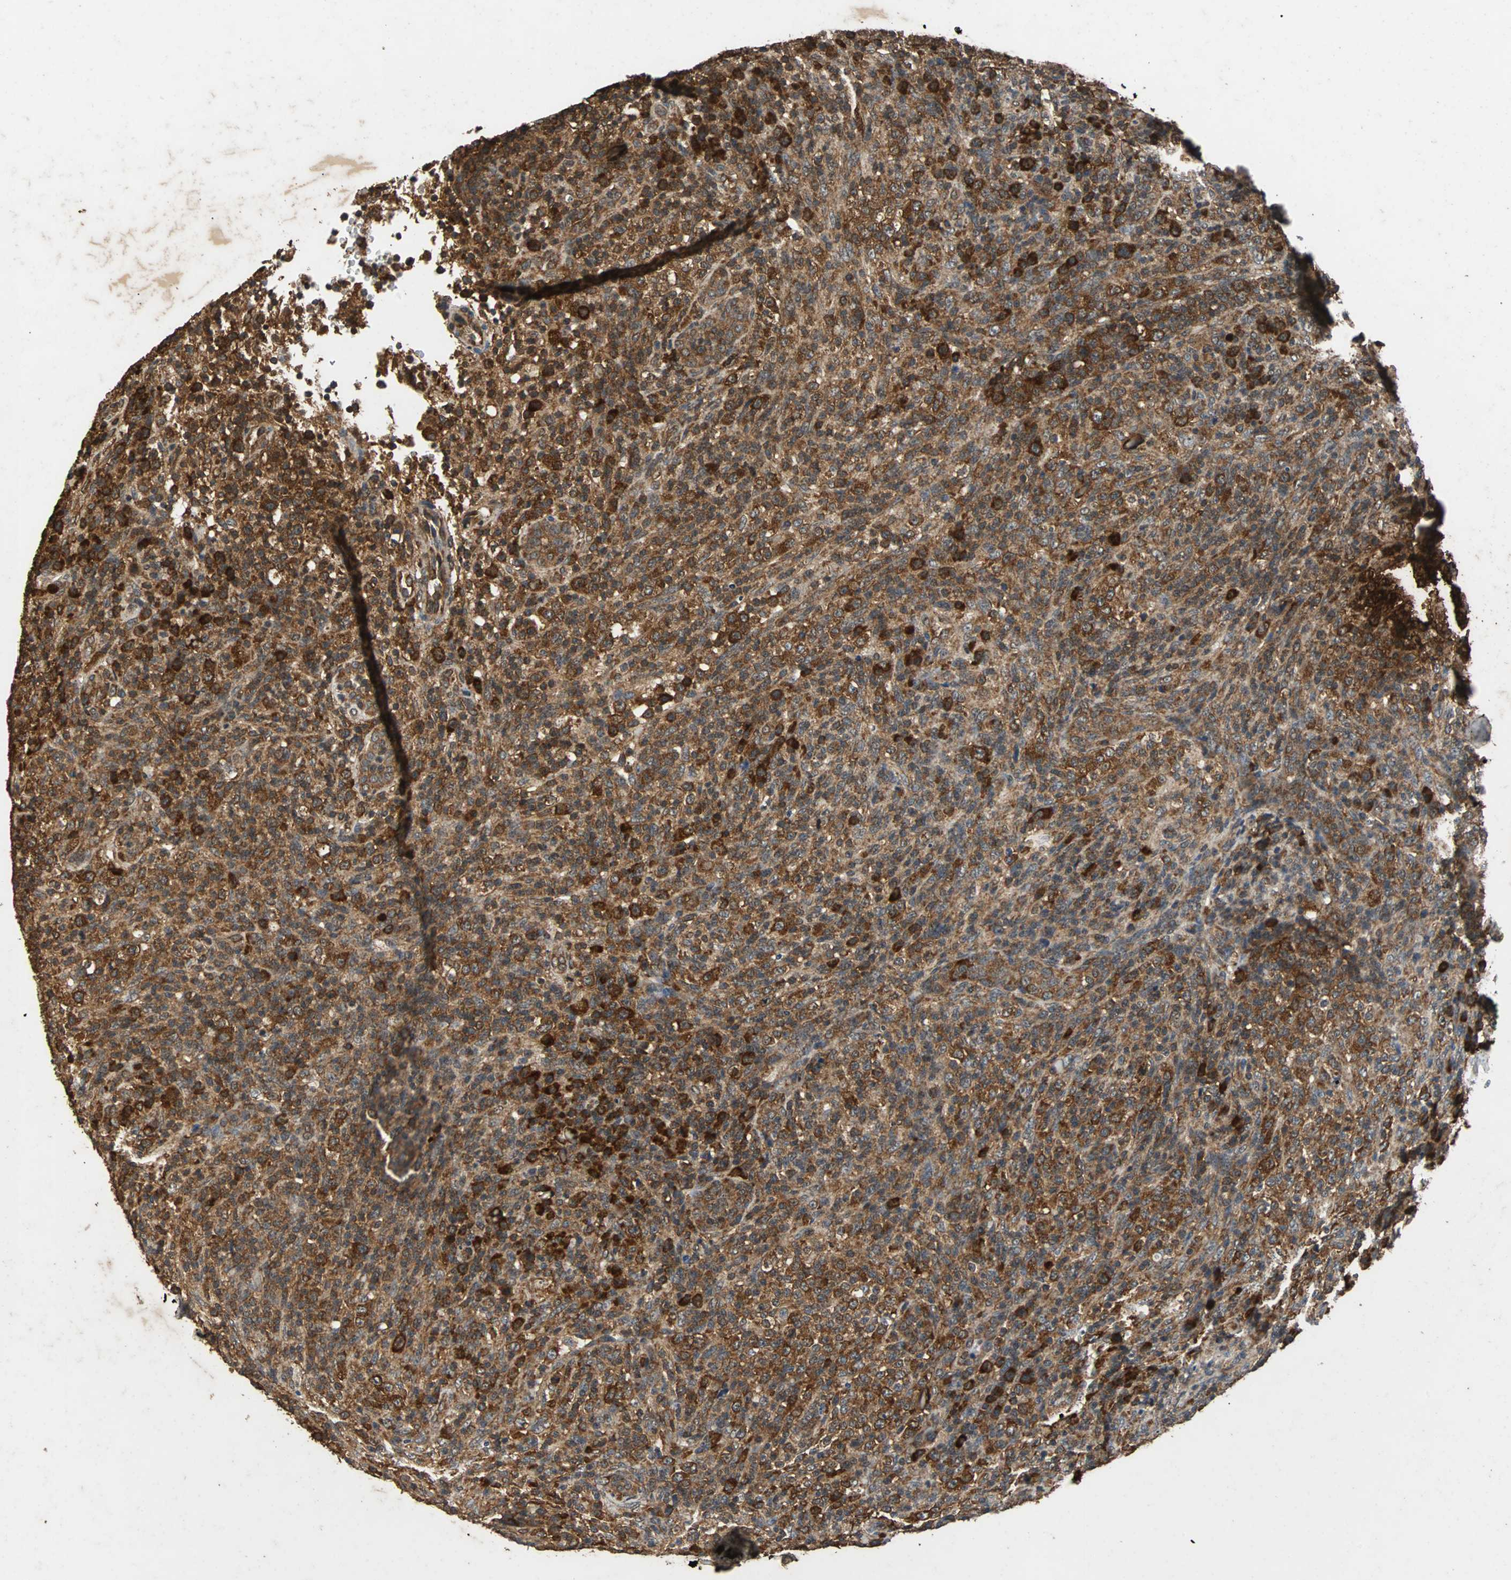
{"staining": {"intensity": "strong", "quantity": ">75%", "location": "cytoplasmic/membranous"}, "tissue": "lymphoma", "cell_type": "Tumor cells", "image_type": "cancer", "snomed": [{"axis": "morphology", "description": "Malignant lymphoma, non-Hodgkin's type, High grade"}, {"axis": "topography", "description": "Lymph node"}], "caption": "An immunohistochemistry (IHC) micrograph of neoplastic tissue is shown. Protein staining in brown labels strong cytoplasmic/membranous positivity in lymphoma within tumor cells.", "gene": "NAA10", "patient": {"sex": "female", "age": 76}}